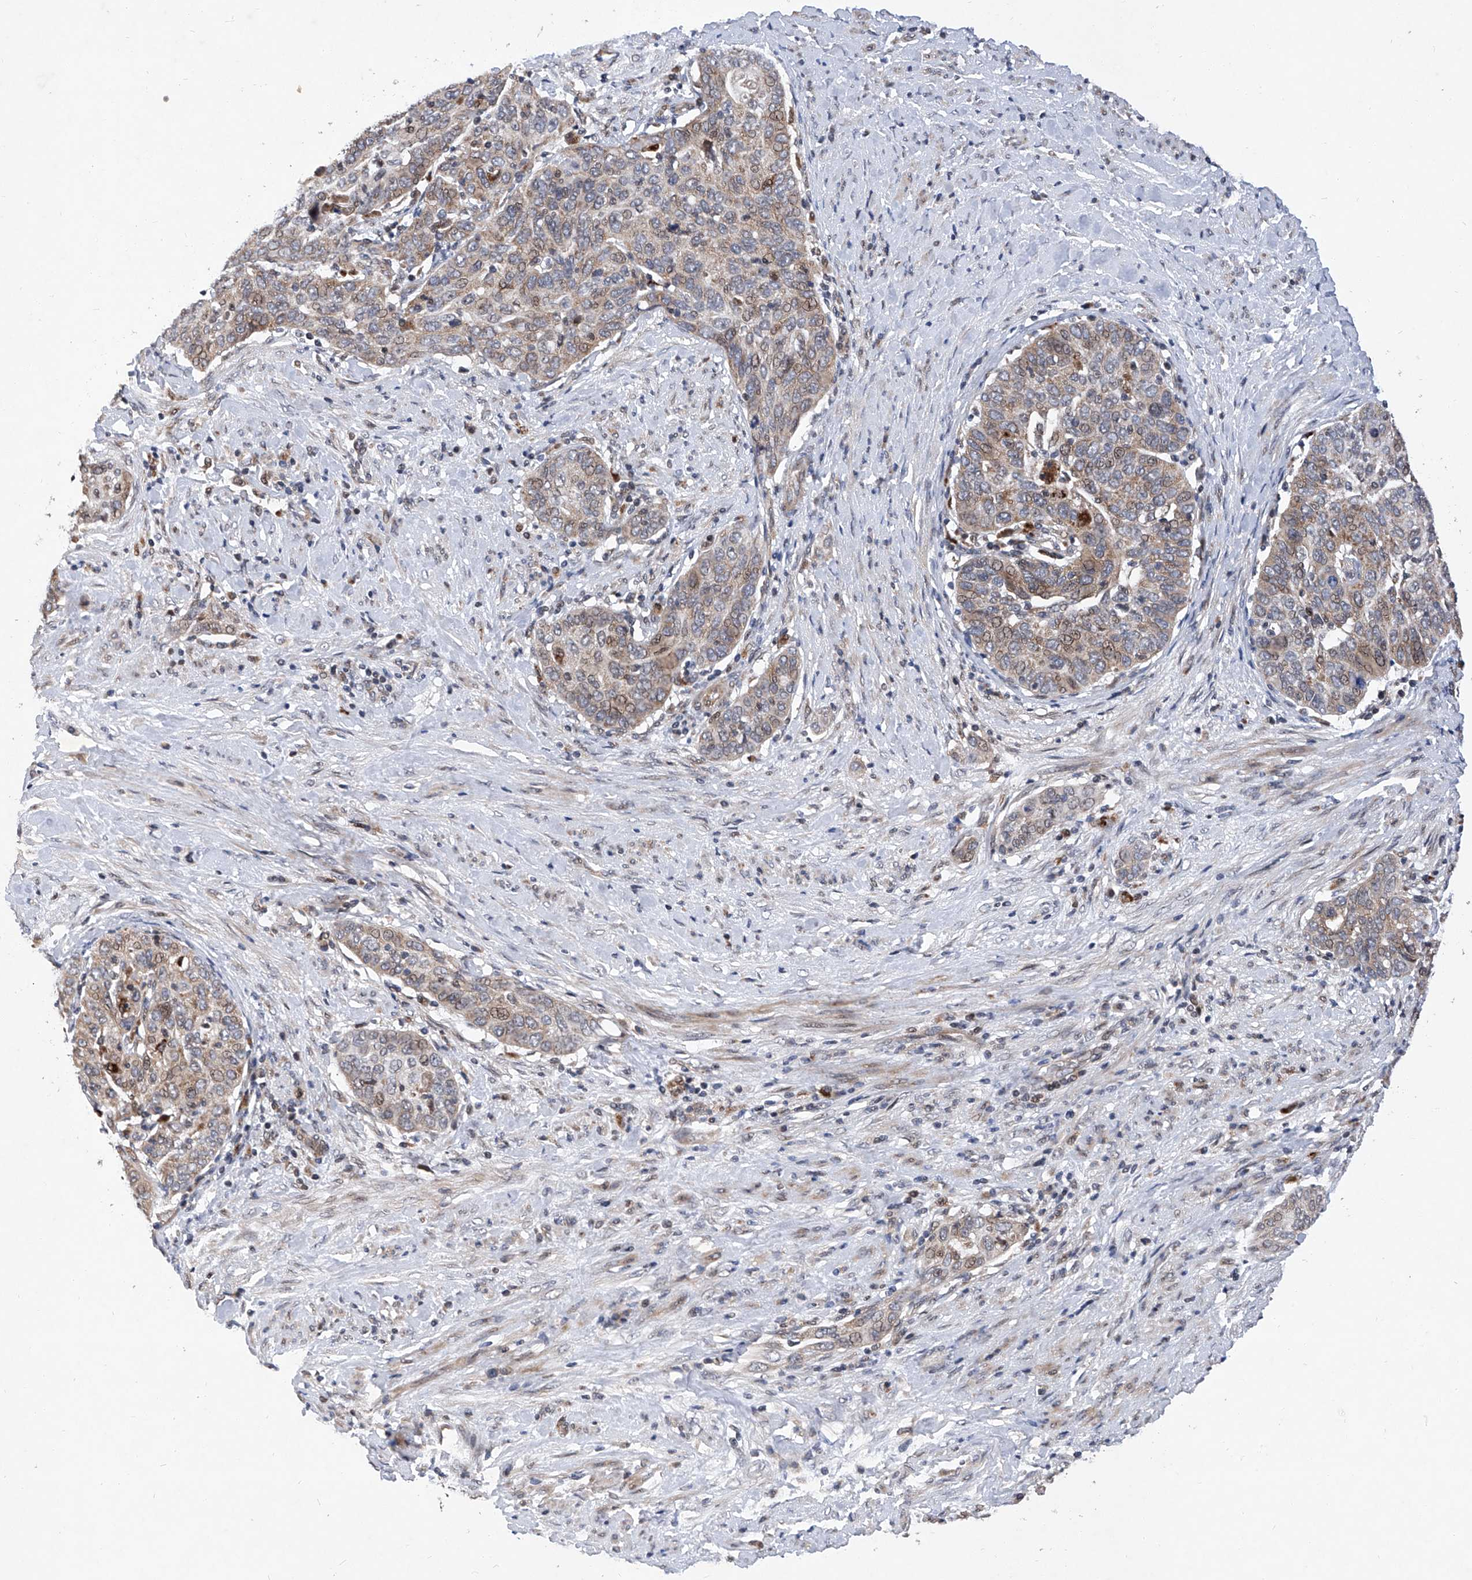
{"staining": {"intensity": "weak", "quantity": "<25%", "location": "cytoplasmic/membranous,nuclear"}, "tissue": "cervical cancer", "cell_type": "Tumor cells", "image_type": "cancer", "snomed": [{"axis": "morphology", "description": "Squamous cell carcinoma, NOS"}, {"axis": "topography", "description": "Cervix"}], "caption": "Immunohistochemistry (IHC) histopathology image of neoplastic tissue: human cervical squamous cell carcinoma stained with DAB (3,3'-diaminobenzidine) reveals no significant protein positivity in tumor cells. (Stains: DAB immunohistochemistry (IHC) with hematoxylin counter stain, Microscopy: brightfield microscopy at high magnification).", "gene": "FARP2", "patient": {"sex": "female", "age": 60}}